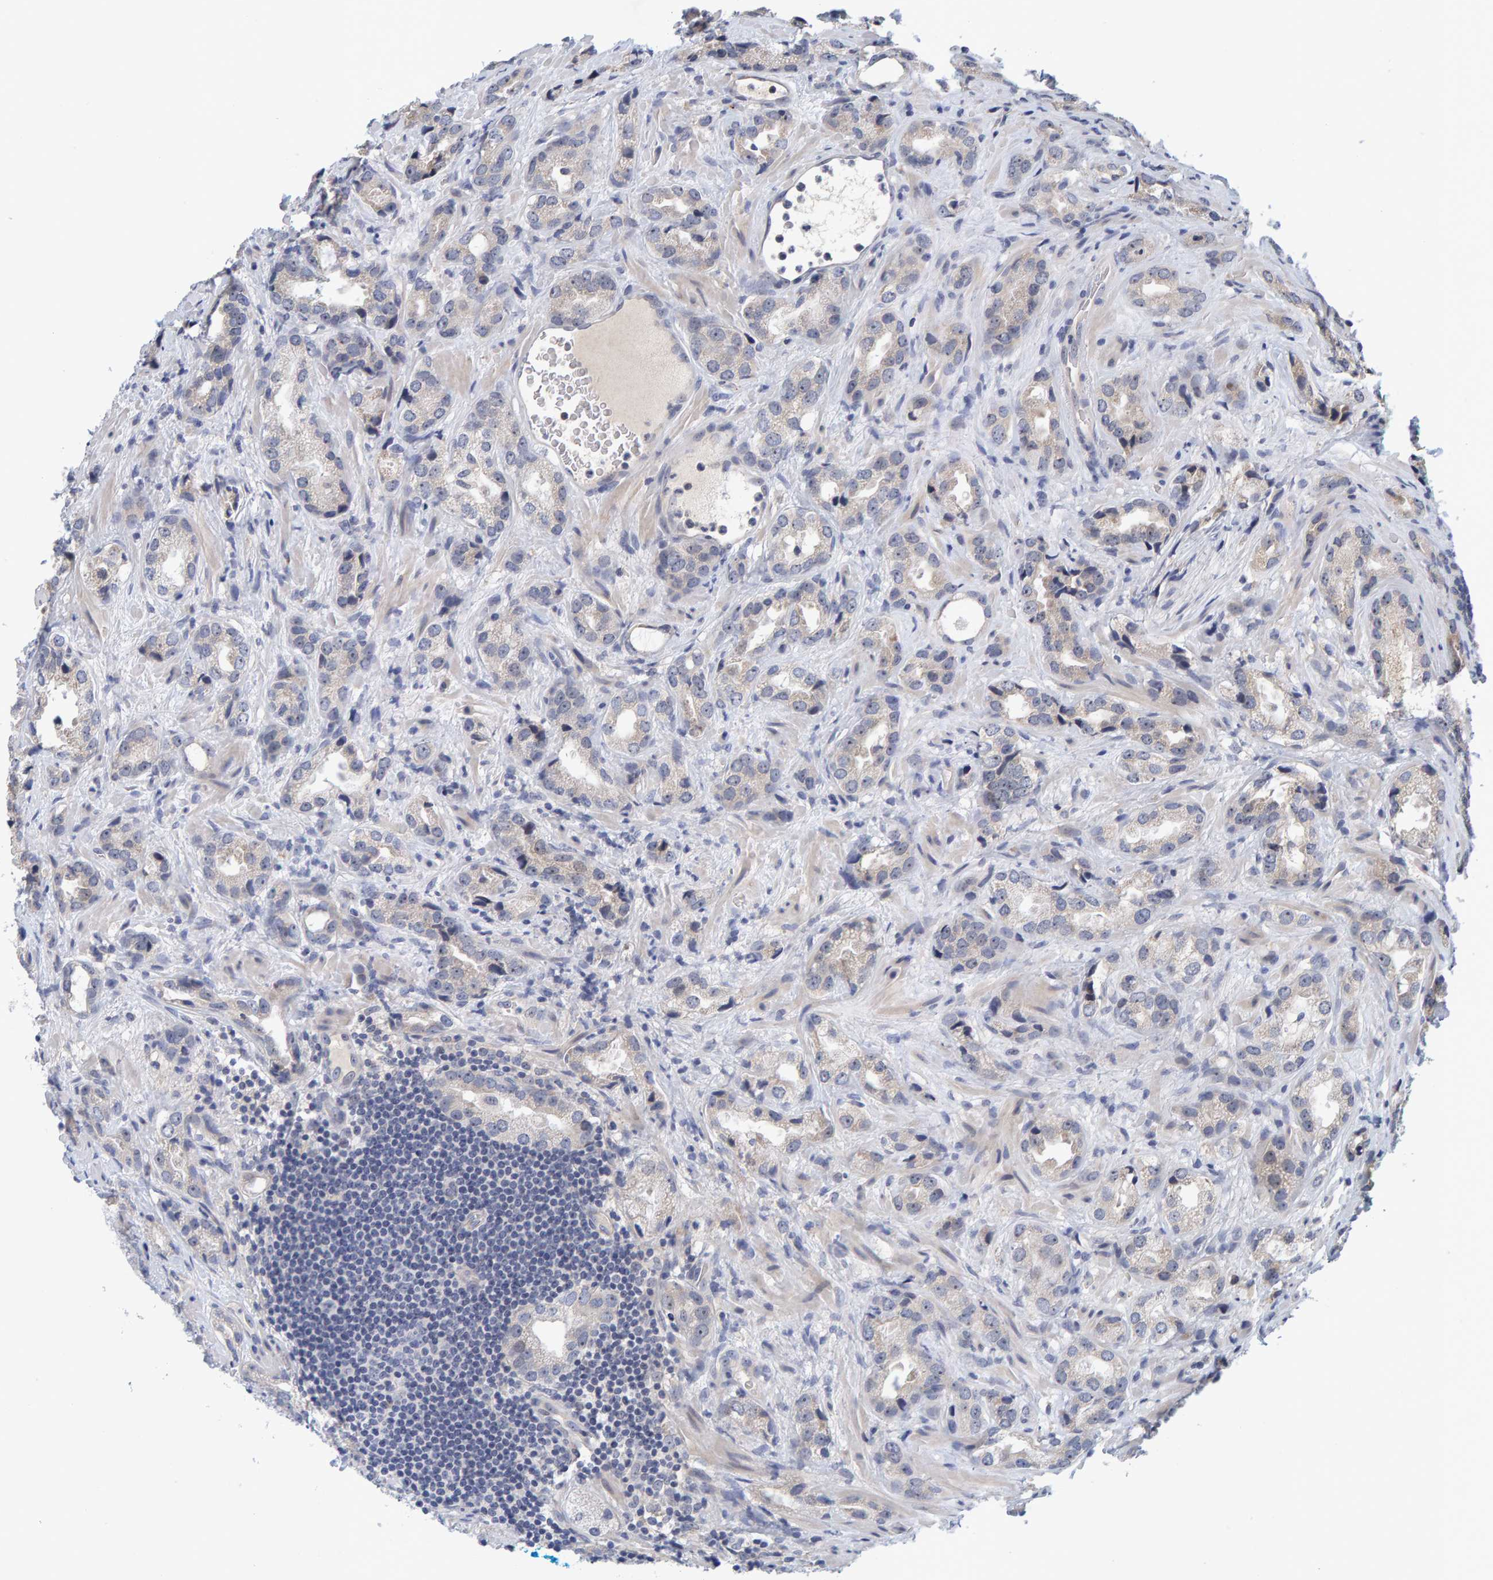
{"staining": {"intensity": "weak", "quantity": "<25%", "location": "cytoplasmic/membranous"}, "tissue": "prostate cancer", "cell_type": "Tumor cells", "image_type": "cancer", "snomed": [{"axis": "morphology", "description": "Adenocarcinoma, High grade"}, {"axis": "topography", "description": "Prostate"}], "caption": "This image is of prostate adenocarcinoma (high-grade) stained with IHC to label a protein in brown with the nuclei are counter-stained blue. There is no positivity in tumor cells.", "gene": "ZNF77", "patient": {"sex": "male", "age": 63}}